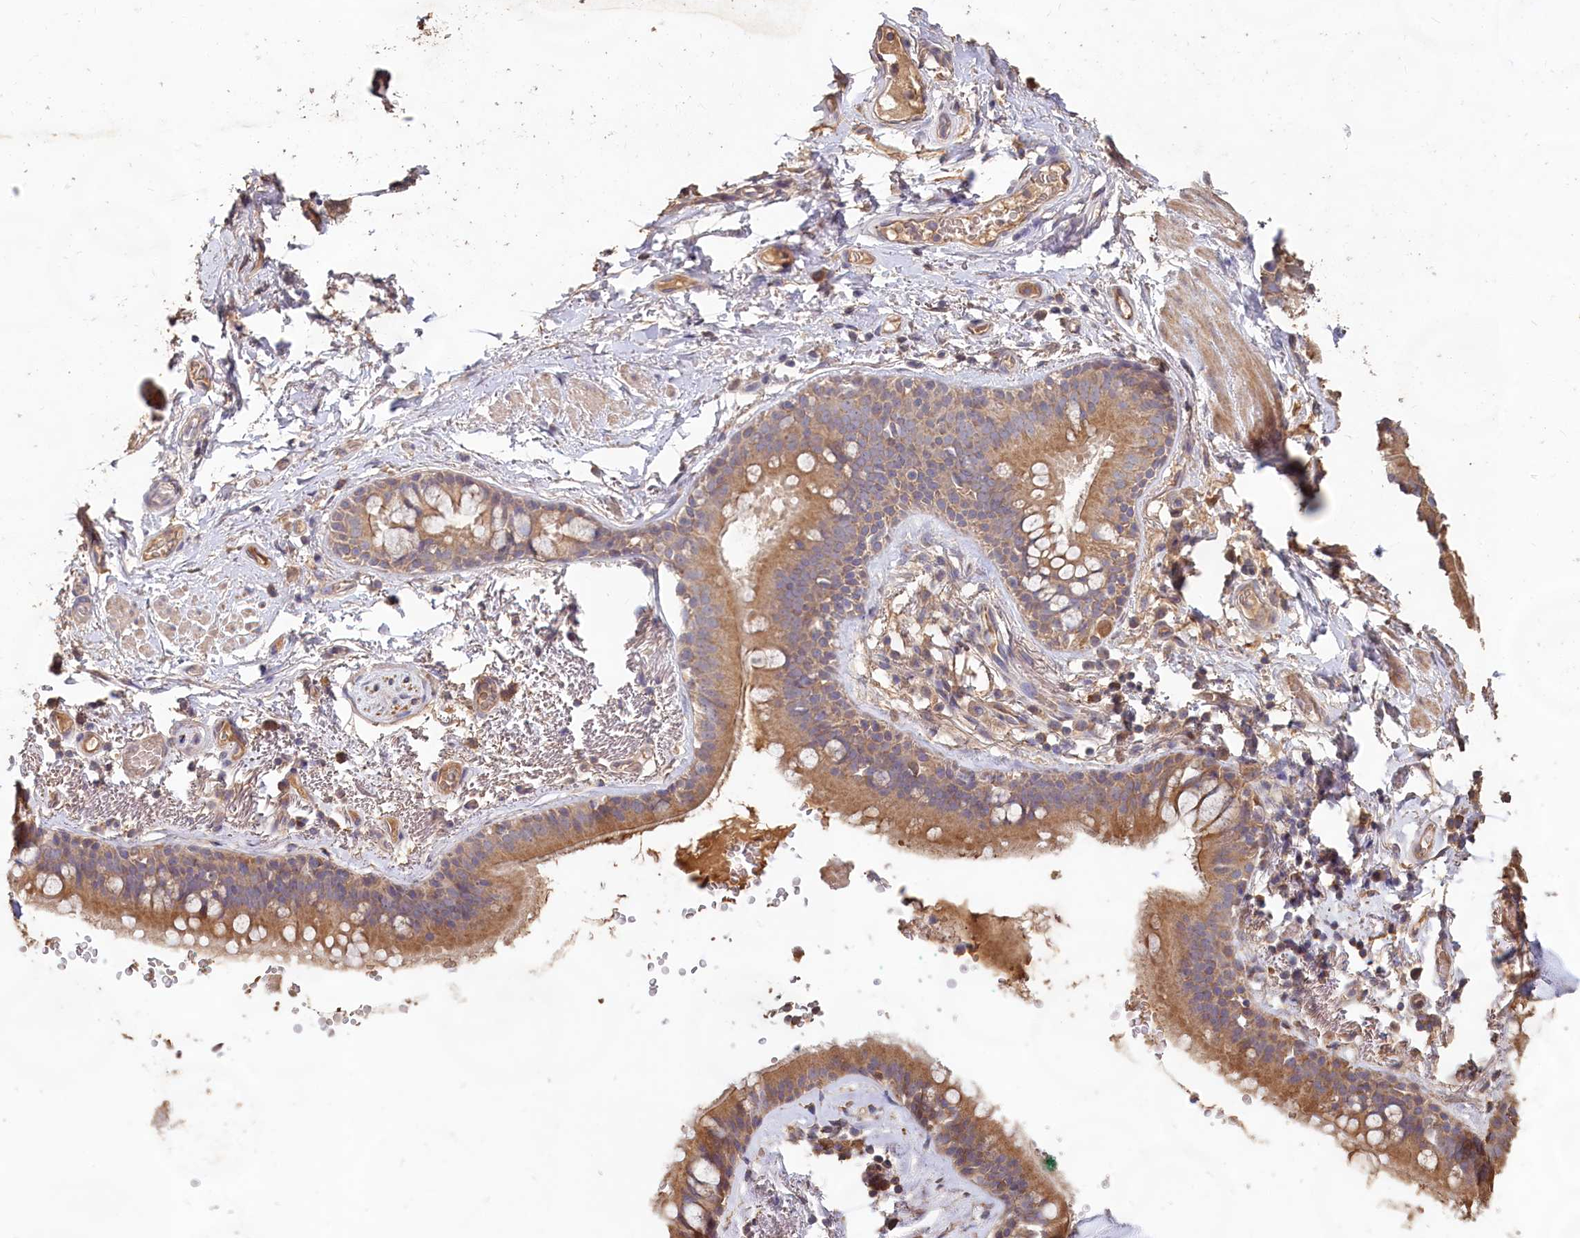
{"staining": {"intensity": "moderate", "quantity": "25%-75%", "location": "cytoplasmic/membranous"}, "tissue": "adipose tissue", "cell_type": "Adipocytes", "image_type": "normal", "snomed": [{"axis": "morphology", "description": "Normal tissue, NOS"}, {"axis": "topography", "description": "Lymph node"}, {"axis": "topography", "description": "Bronchus"}], "caption": "Immunohistochemistry (IHC) (DAB (3,3'-diaminobenzidine)) staining of unremarkable human adipose tissue exhibits moderate cytoplasmic/membranous protein expression in approximately 25%-75% of adipocytes. Immunohistochemistry (IHC) stains the protein in brown and the nuclei are stained blue.", "gene": "FUNDC1", "patient": {"sex": "male", "age": 63}}